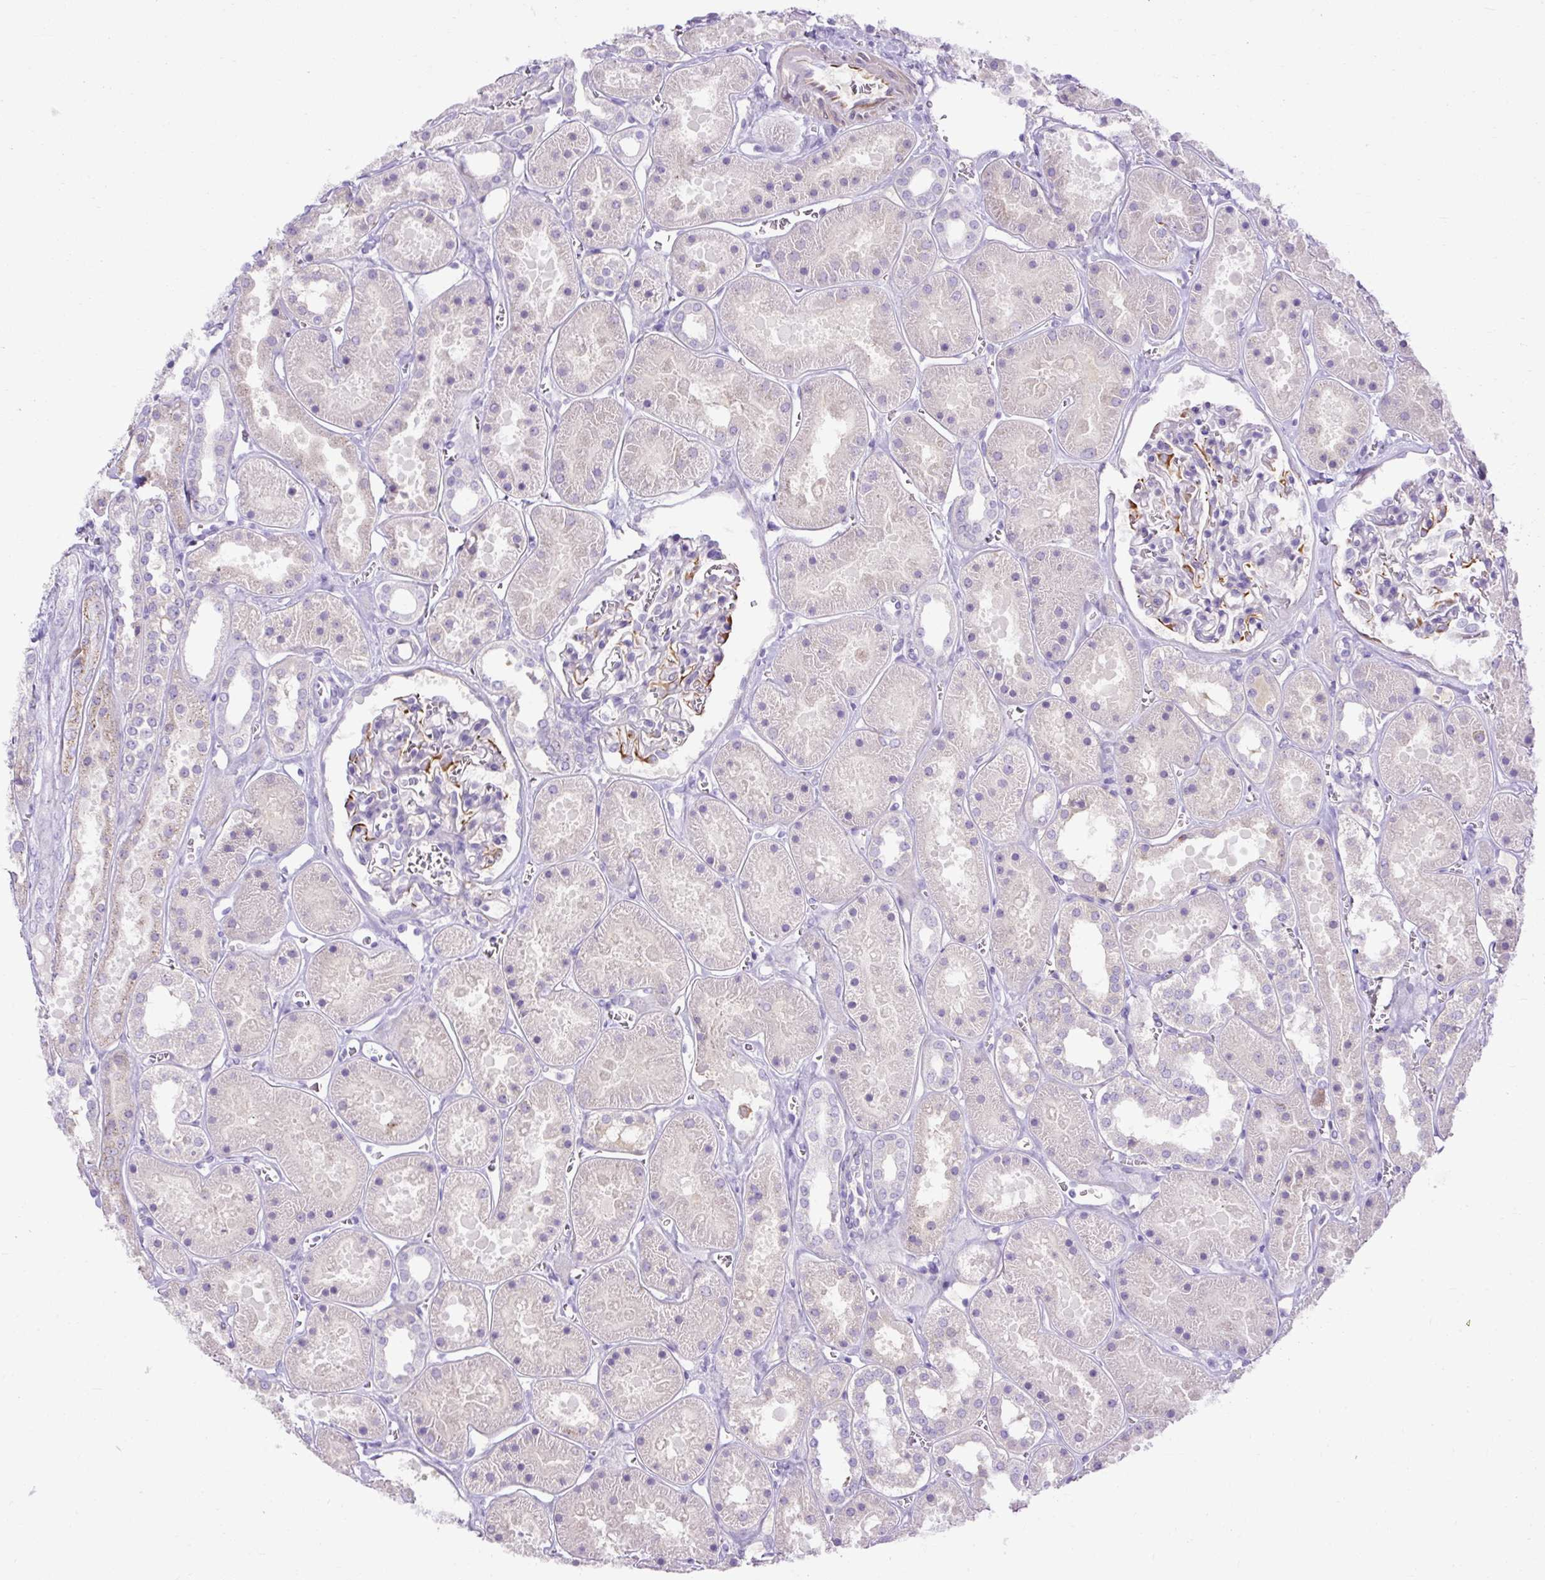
{"staining": {"intensity": "moderate", "quantity": "<25%", "location": "cytoplasmic/membranous"}, "tissue": "kidney", "cell_type": "Cells in glomeruli", "image_type": "normal", "snomed": [{"axis": "morphology", "description": "Normal tissue, NOS"}, {"axis": "topography", "description": "Kidney"}], "caption": "Kidney stained with DAB (3,3'-diaminobenzidine) IHC displays low levels of moderate cytoplasmic/membranous staining in about <25% of cells in glomeruli.", "gene": "SPTBN5", "patient": {"sex": "female", "age": 41}}